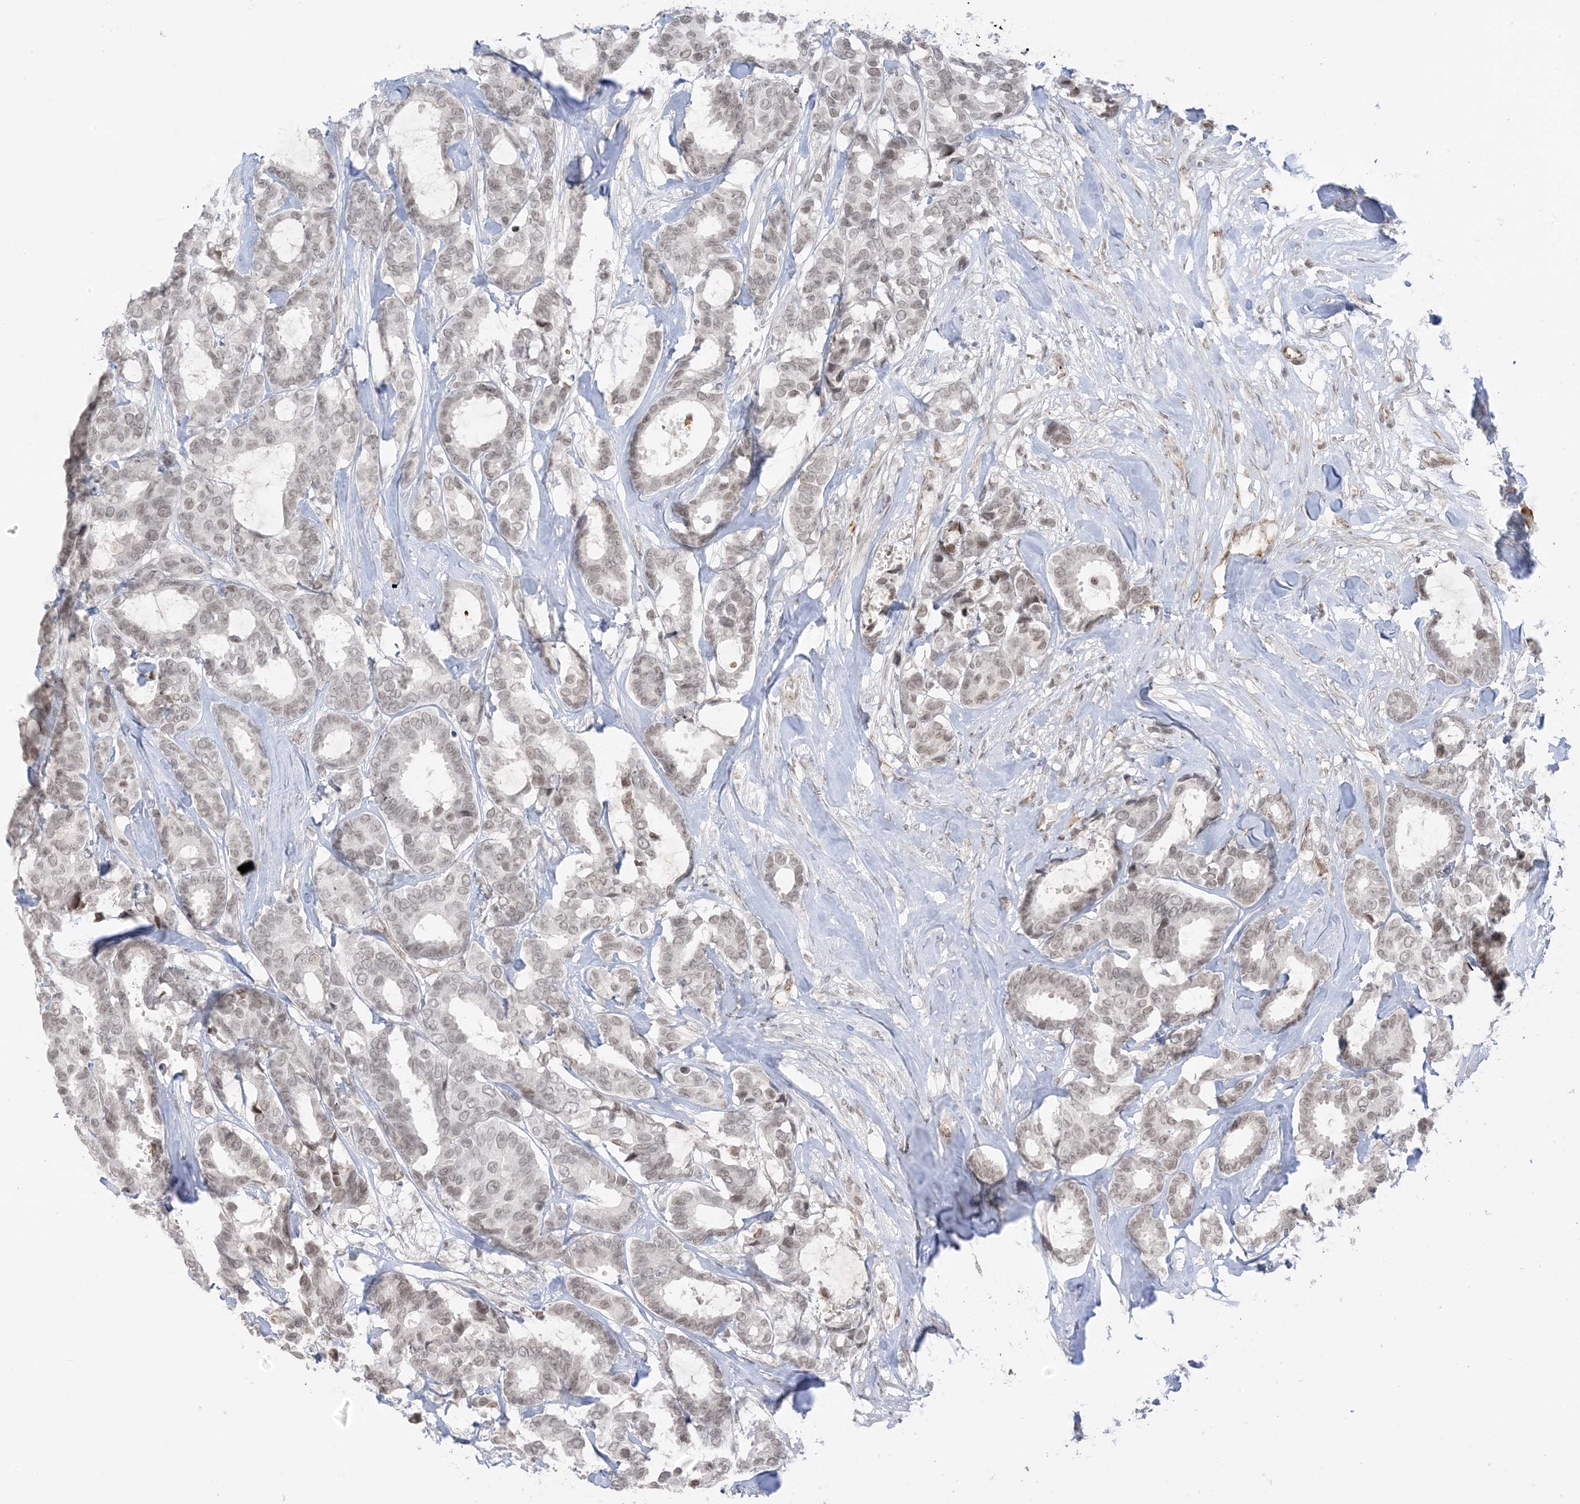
{"staining": {"intensity": "weak", "quantity": ">75%", "location": "nuclear"}, "tissue": "breast cancer", "cell_type": "Tumor cells", "image_type": "cancer", "snomed": [{"axis": "morphology", "description": "Duct carcinoma"}, {"axis": "topography", "description": "Breast"}], "caption": "The histopathology image reveals staining of breast cancer, revealing weak nuclear protein expression (brown color) within tumor cells.", "gene": "METAP1D", "patient": {"sex": "female", "age": 87}}